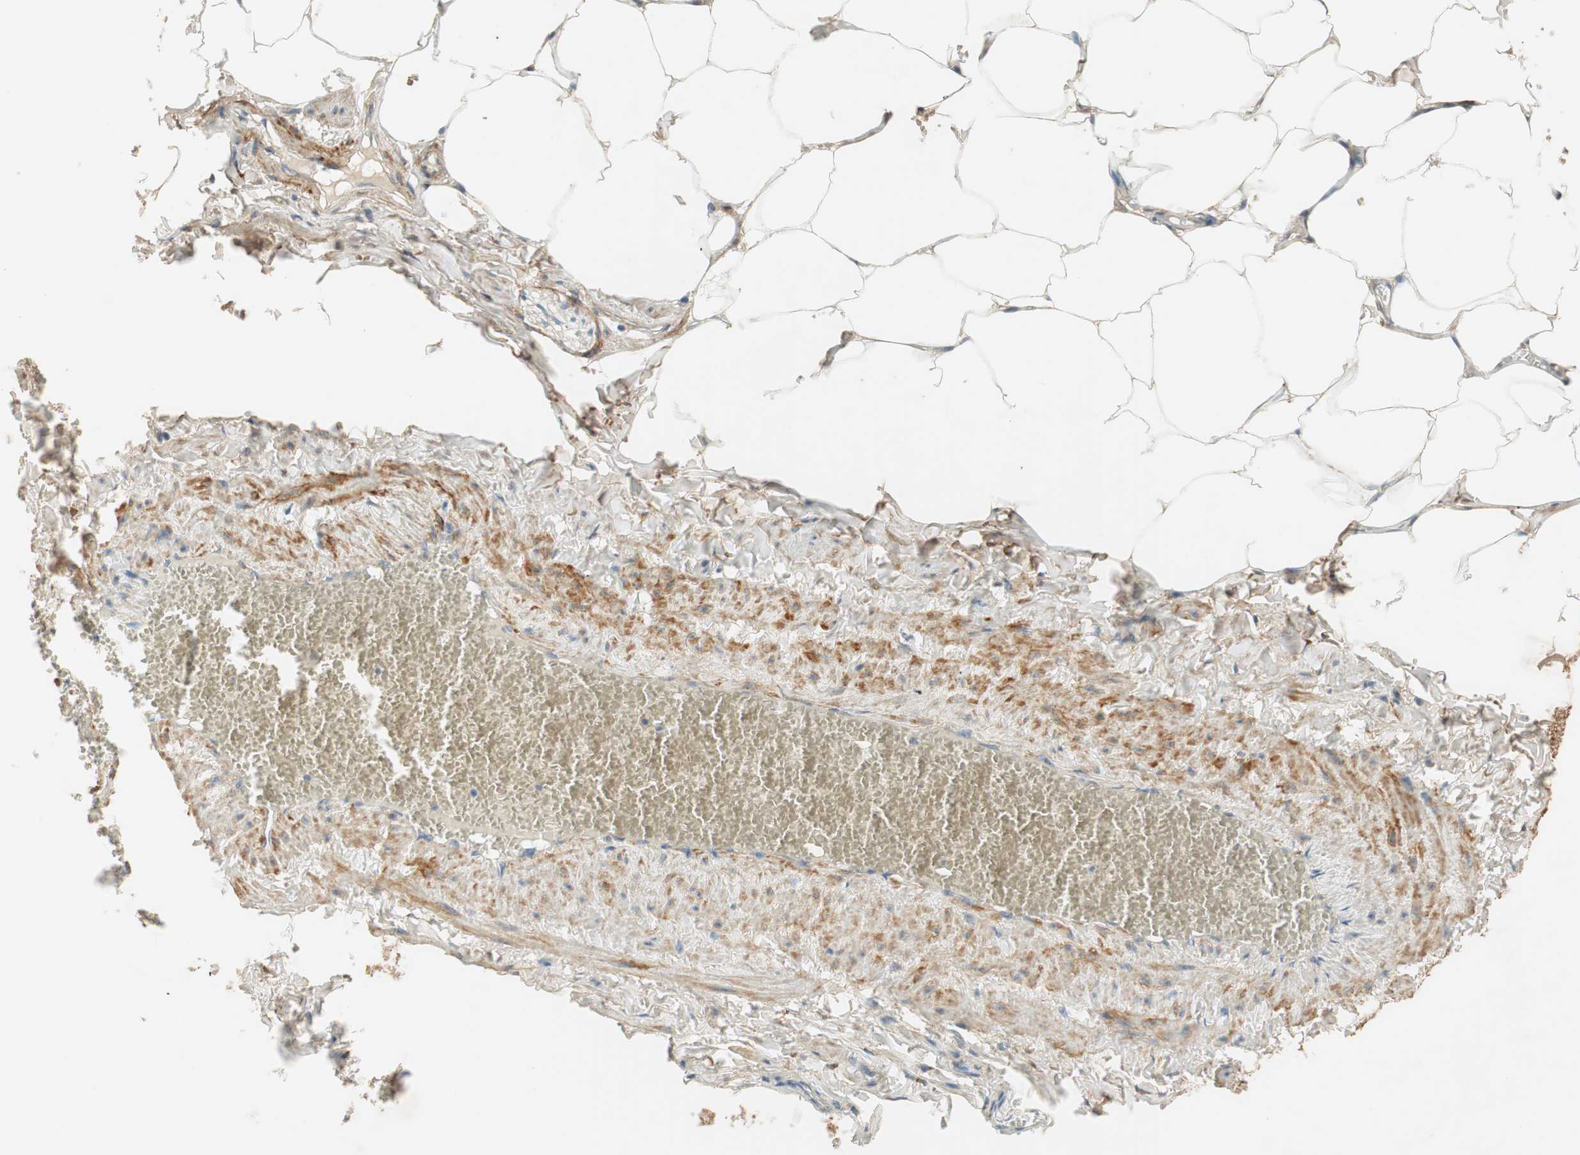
{"staining": {"intensity": "moderate", "quantity": "25%-75%", "location": "cytoplasmic/membranous"}, "tissue": "adipose tissue", "cell_type": "Adipocytes", "image_type": "normal", "snomed": [{"axis": "morphology", "description": "Normal tissue, NOS"}, {"axis": "topography", "description": "Vascular tissue"}], "caption": "Brown immunohistochemical staining in normal adipose tissue displays moderate cytoplasmic/membranous positivity in about 25%-75% of adipocytes.", "gene": "EPHA6", "patient": {"sex": "male", "age": 41}}